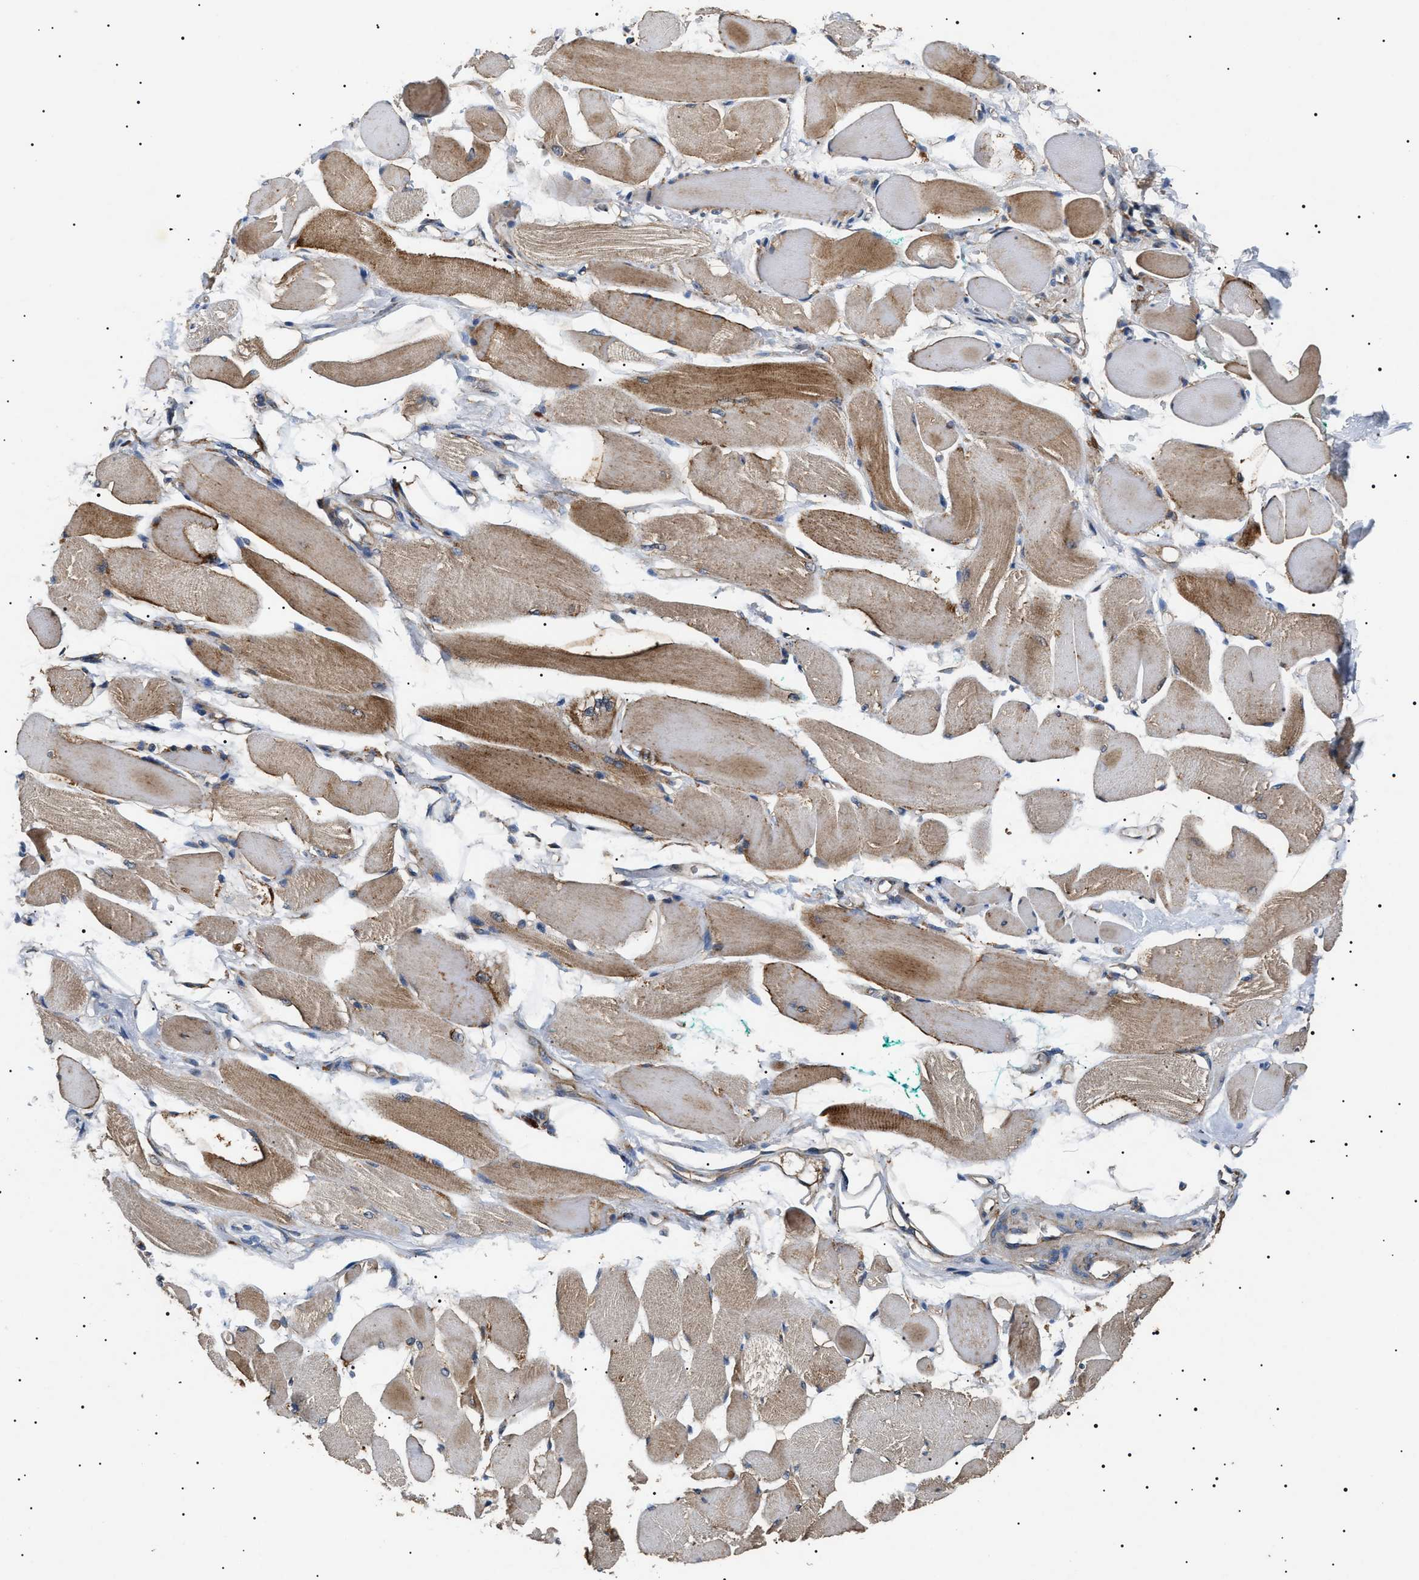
{"staining": {"intensity": "moderate", "quantity": ">75%", "location": "cytoplasmic/membranous"}, "tissue": "skeletal muscle", "cell_type": "Myocytes", "image_type": "normal", "snomed": [{"axis": "morphology", "description": "Normal tissue, NOS"}, {"axis": "topography", "description": "Skeletal muscle"}, {"axis": "topography", "description": "Peripheral nerve tissue"}], "caption": "Immunohistochemical staining of unremarkable human skeletal muscle displays >75% levels of moderate cytoplasmic/membranous protein positivity in approximately >75% of myocytes. (Brightfield microscopy of DAB IHC at high magnification).", "gene": "OXSM", "patient": {"sex": "female", "age": 84}}